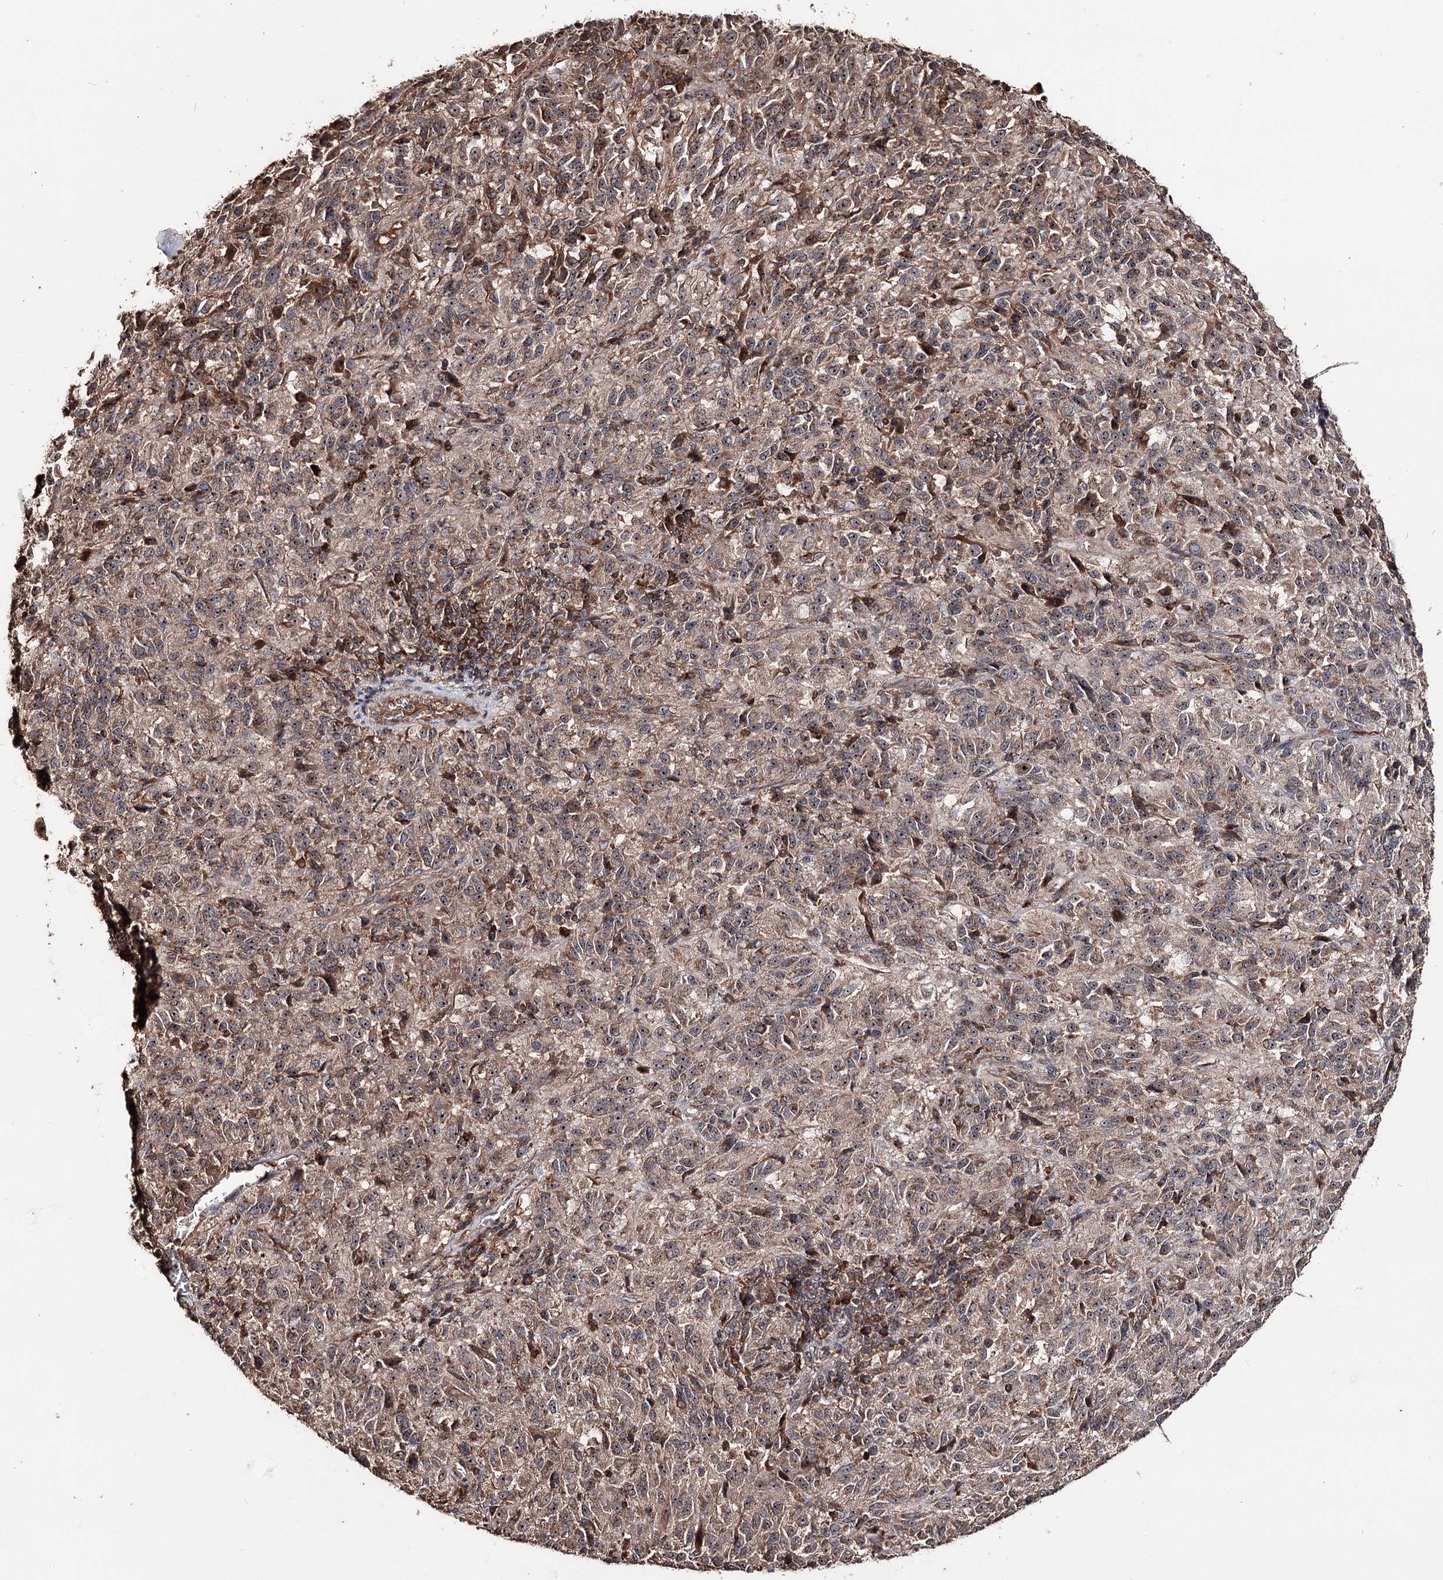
{"staining": {"intensity": "weak", "quantity": ">75%", "location": "cytoplasmic/membranous,nuclear"}, "tissue": "melanoma", "cell_type": "Tumor cells", "image_type": "cancer", "snomed": [{"axis": "morphology", "description": "Malignant melanoma, Metastatic site"}, {"axis": "topography", "description": "Lung"}], "caption": "Immunohistochemistry (IHC) (DAB (3,3'-diaminobenzidine)) staining of human melanoma shows weak cytoplasmic/membranous and nuclear protein expression in about >75% of tumor cells. Nuclei are stained in blue.", "gene": "FAM53B", "patient": {"sex": "male", "age": 64}}